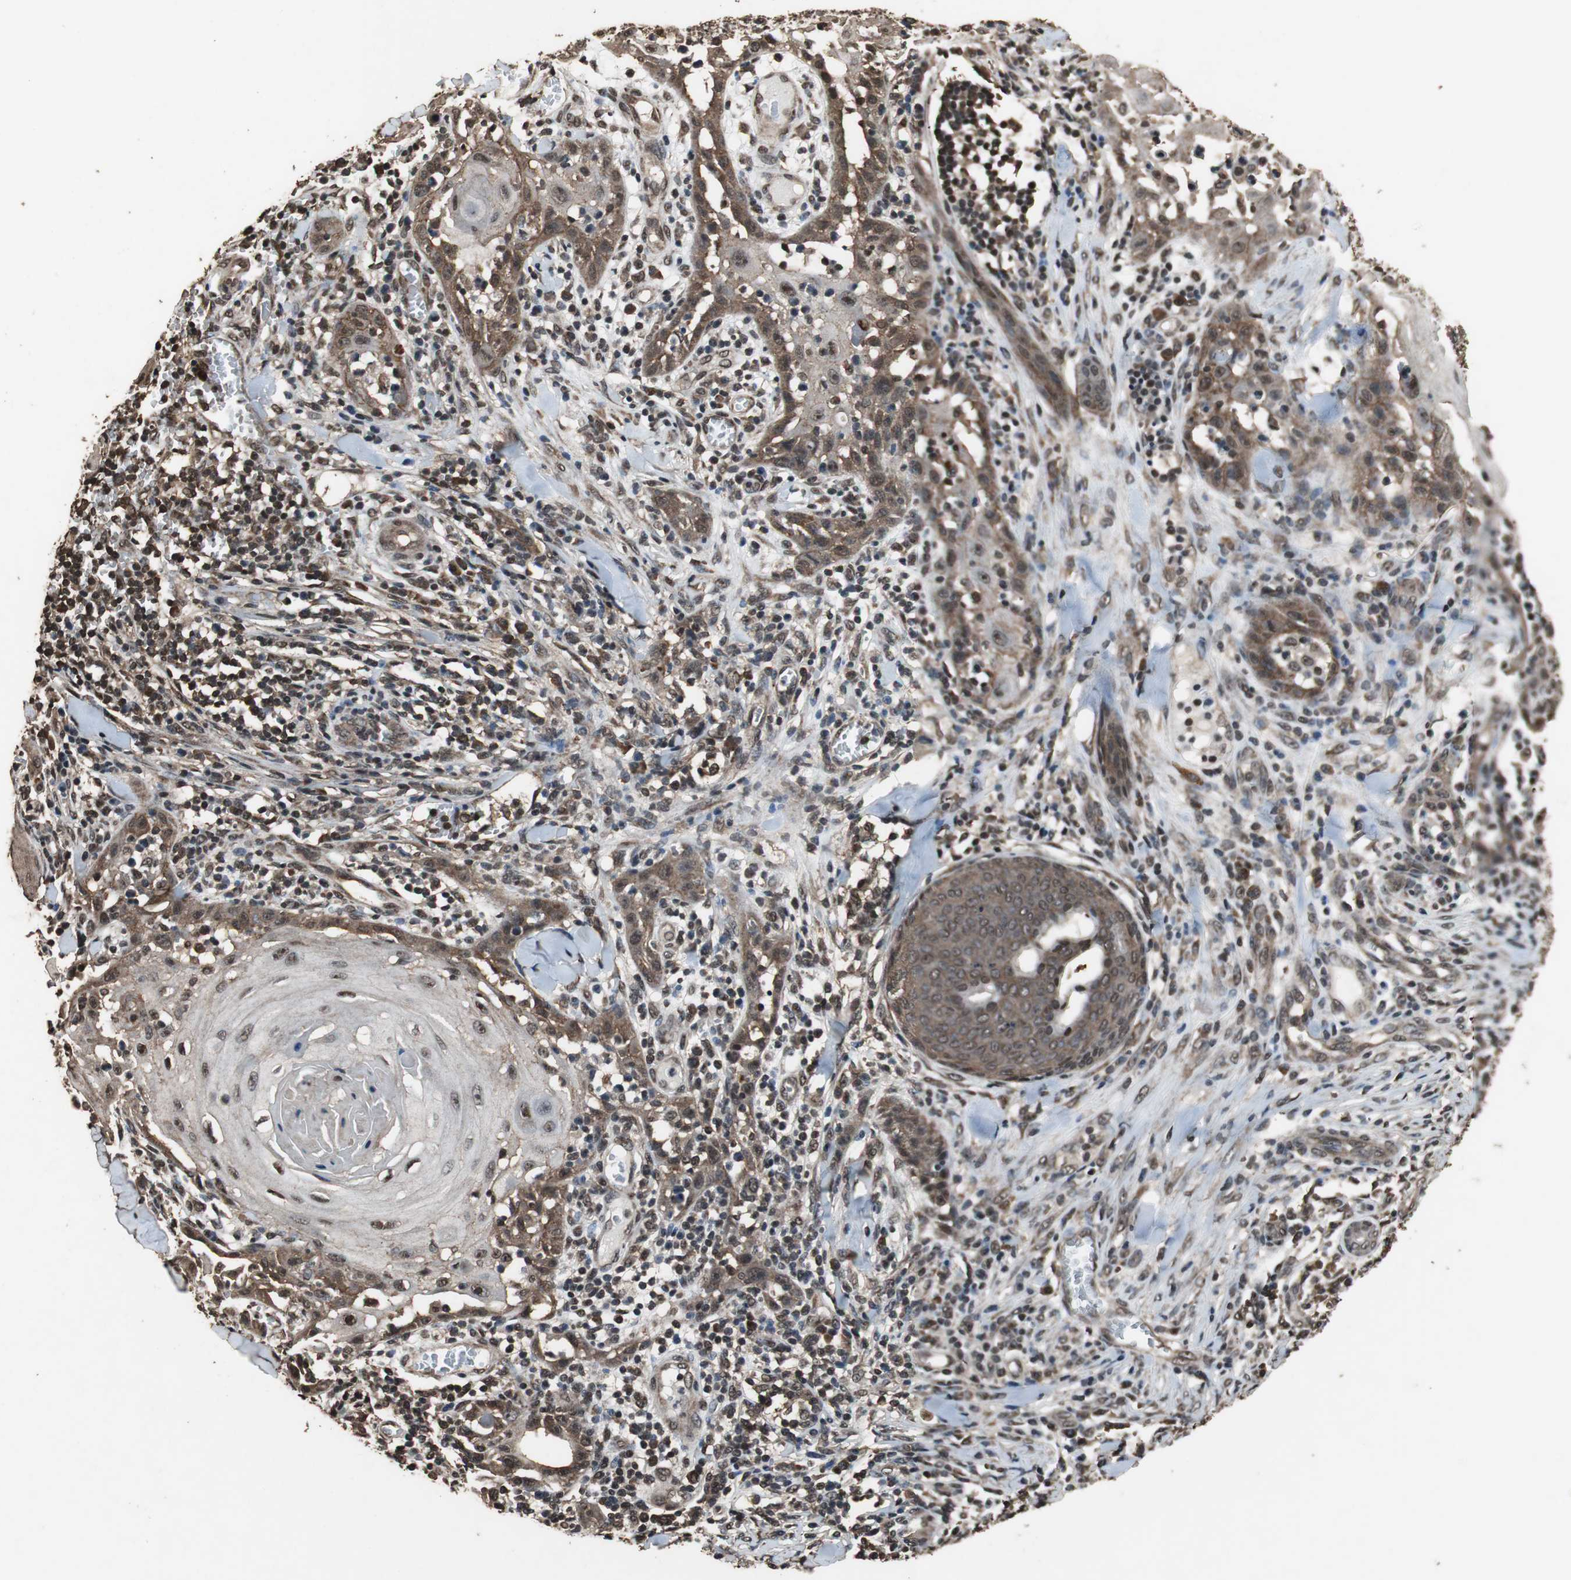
{"staining": {"intensity": "moderate", "quantity": ">75%", "location": "cytoplasmic/membranous,nuclear"}, "tissue": "skin cancer", "cell_type": "Tumor cells", "image_type": "cancer", "snomed": [{"axis": "morphology", "description": "Squamous cell carcinoma, NOS"}, {"axis": "topography", "description": "Skin"}], "caption": "Approximately >75% of tumor cells in human squamous cell carcinoma (skin) display moderate cytoplasmic/membranous and nuclear protein staining as visualized by brown immunohistochemical staining.", "gene": "ZNF18", "patient": {"sex": "male", "age": 24}}